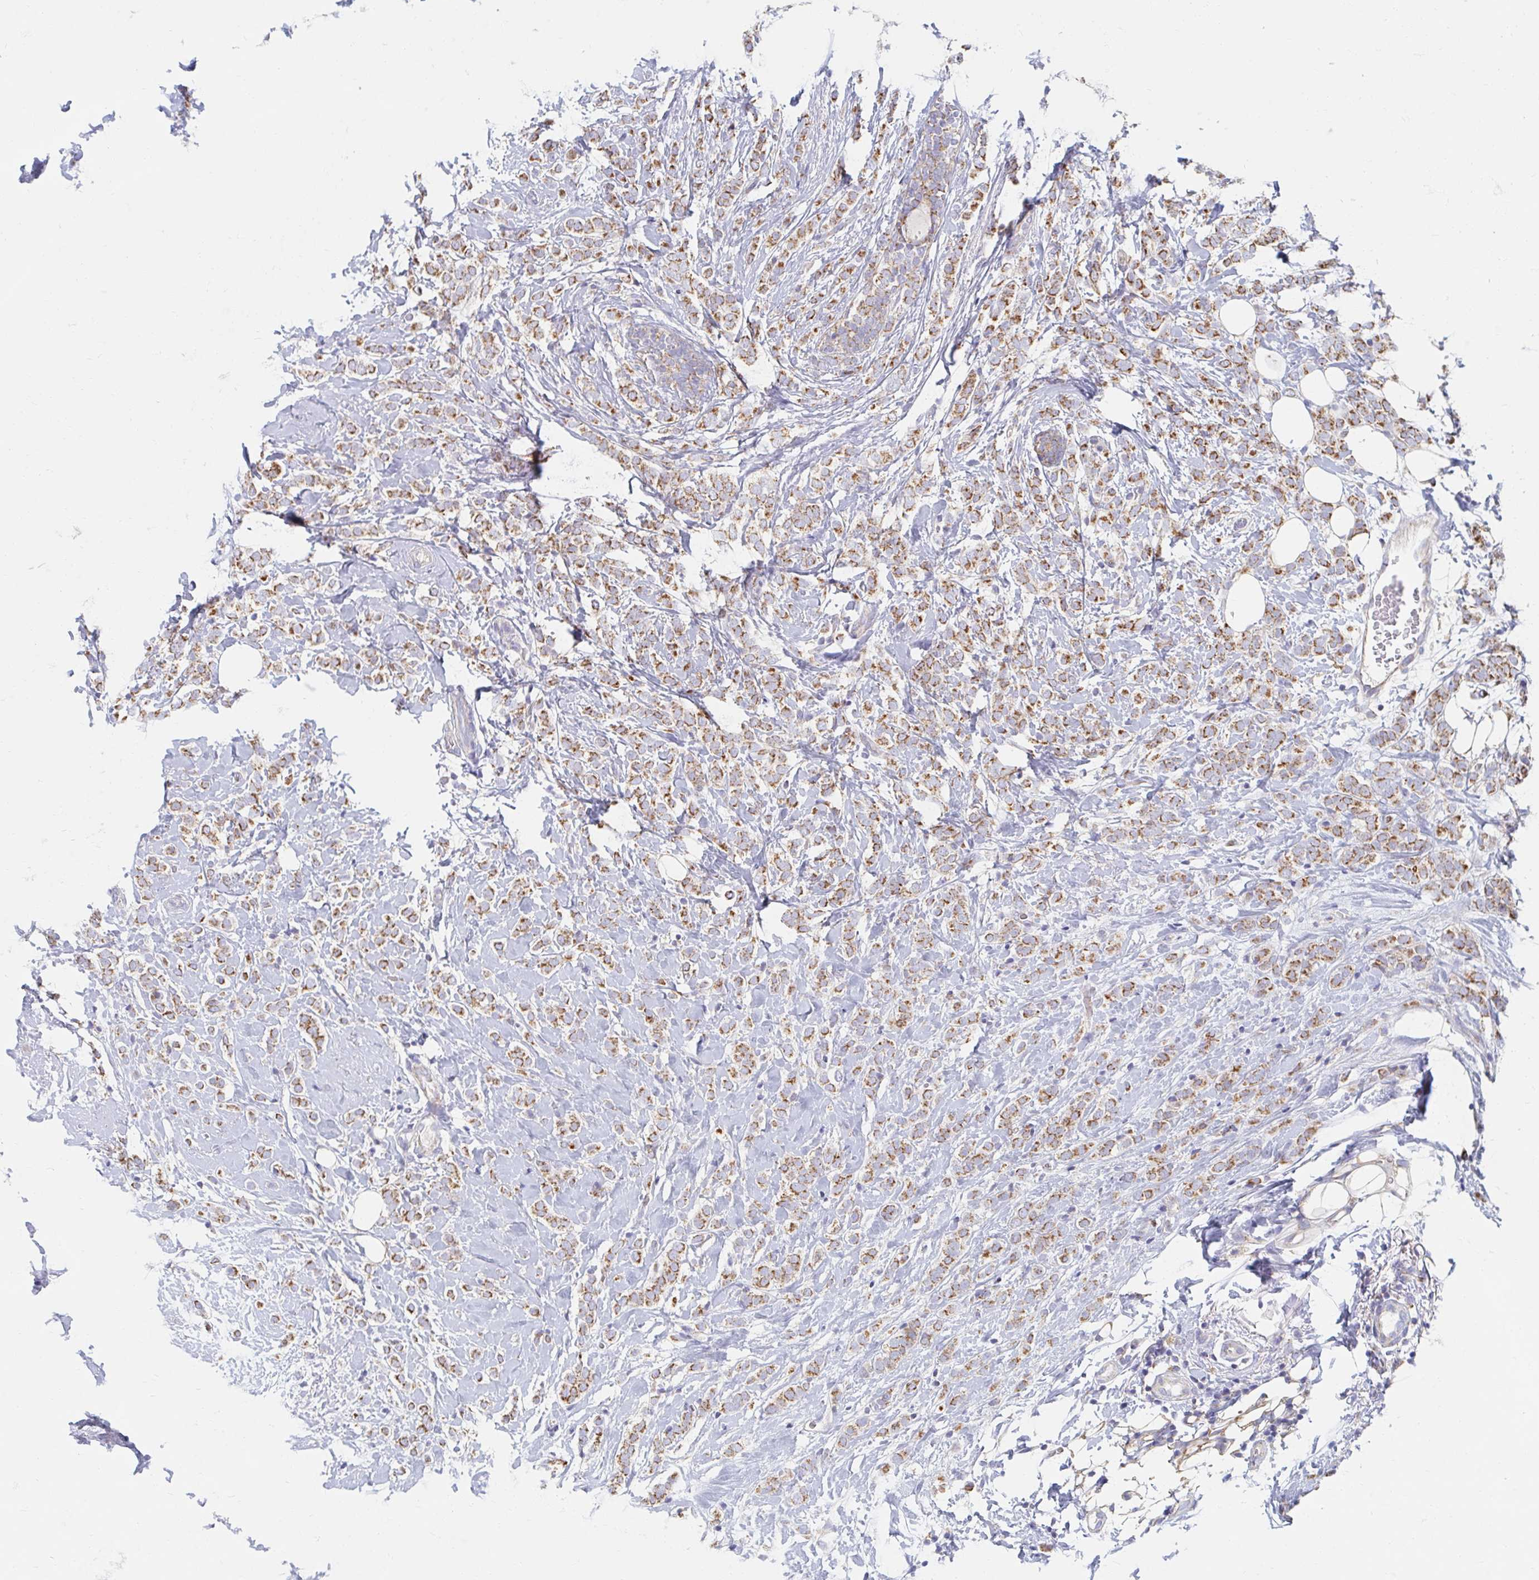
{"staining": {"intensity": "moderate", "quantity": ">75%", "location": "cytoplasmic/membranous"}, "tissue": "breast cancer", "cell_type": "Tumor cells", "image_type": "cancer", "snomed": [{"axis": "morphology", "description": "Lobular carcinoma"}, {"axis": "topography", "description": "Breast"}], "caption": "DAB (3,3'-diaminobenzidine) immunohistochemical staining of human lobular carcinoma (breast) reveals moderate cytoplasmic/membranous protein expression in about >75% of tumor cells.", "gene": "MAVS", "patient": {"sex": "female", "age": 49}}